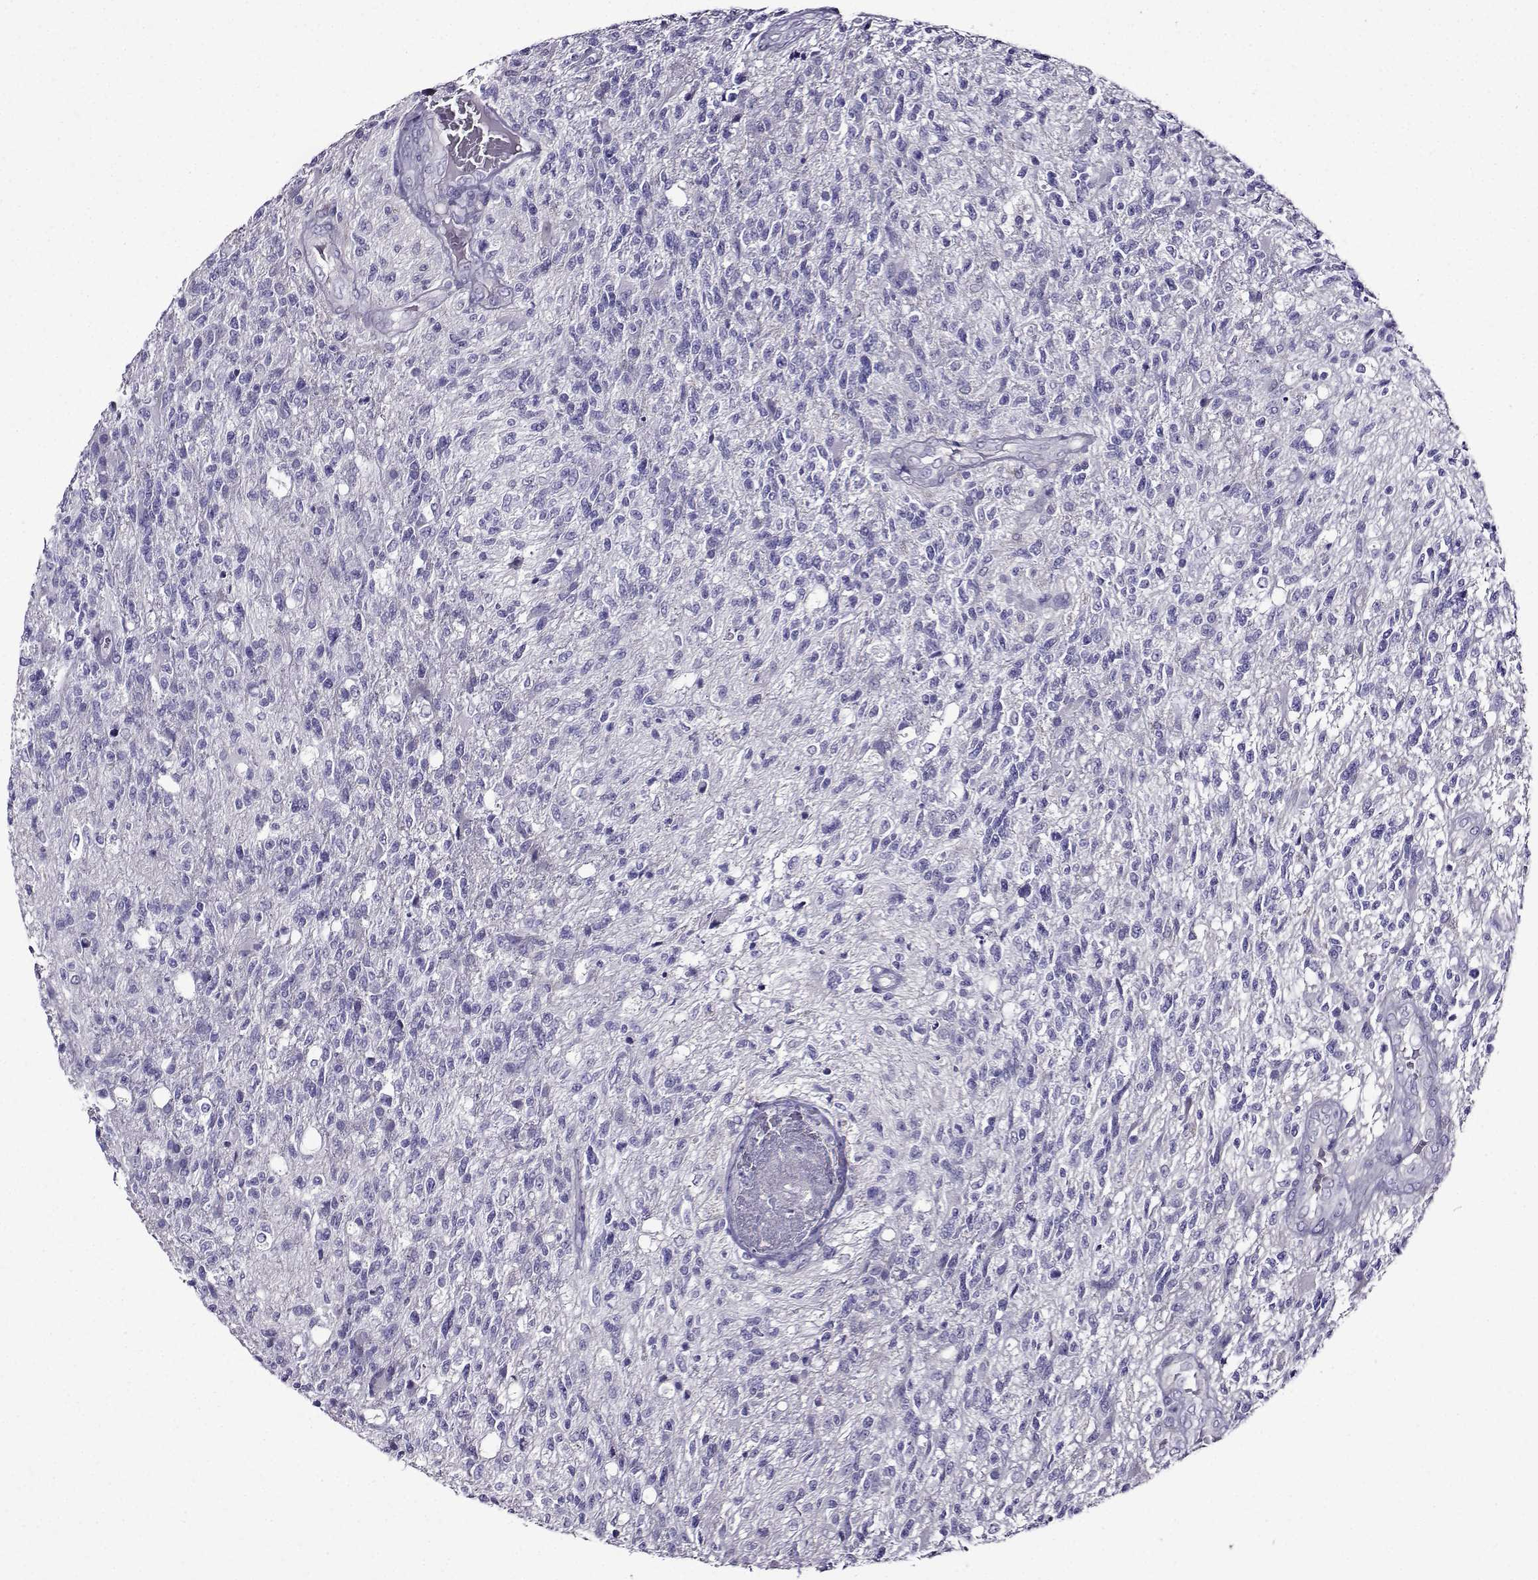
{"staining": {"intensity": "negative", "quantity": "none", "location": "none"}, "tissue": "glioma", "cell_type": "Tumor cells", "image_type": "cancer", "snomed": [{"axis": "morphology", "description": "Glioma, malignant, High grade"}, {"axis": "topography", "description": "Brain"}], "caption": "Tumor cells show no significant positivity in malignant glioma (high-grade).", "gene": "TMEM266", "patient": {"sex": "male", "age": 56}}